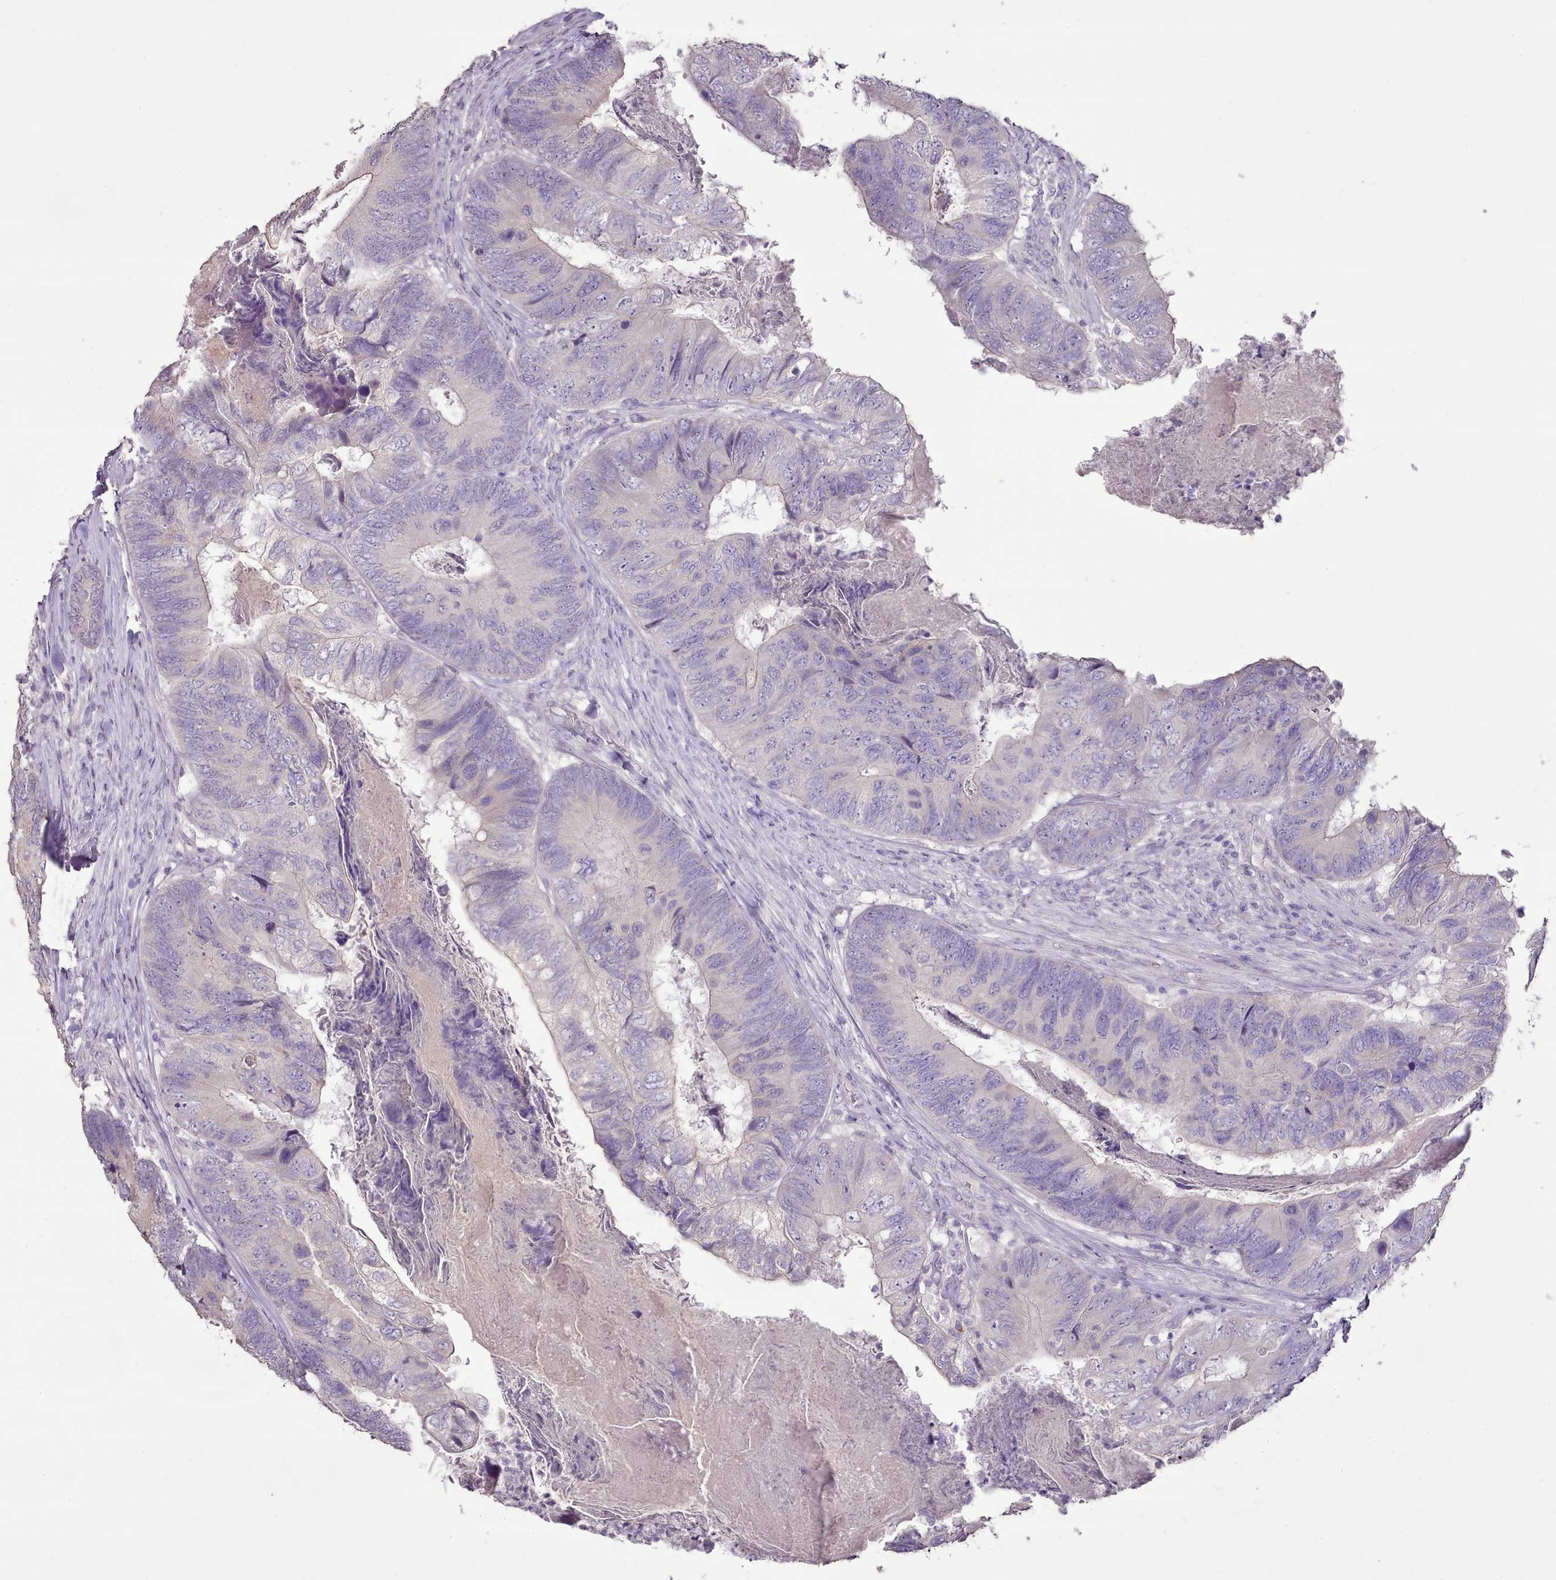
{"staining": {"intensity": "negative", "quantity": "none", "location": "none"}, "tissue": "colorectal cancer", "cell_type": "Tumor cells", "image_type": "cancer", "snomed": [{"axis": "morphology", "description": "Adenocarcinoma, NOS"}, {"axis": "topography", "description": "Colon"}], "caption": "The immunohistochemistry histopathology image has no significant positivity in tumor cells of adenocarcinoma (colorectal) tissue. (DAB (3,3'-diaminobenzidine) IHC visualized using brightfield microscopy, high magnification).", "gene": "BLOC1S2", "patient": {"sex": "female", "age": 67}}